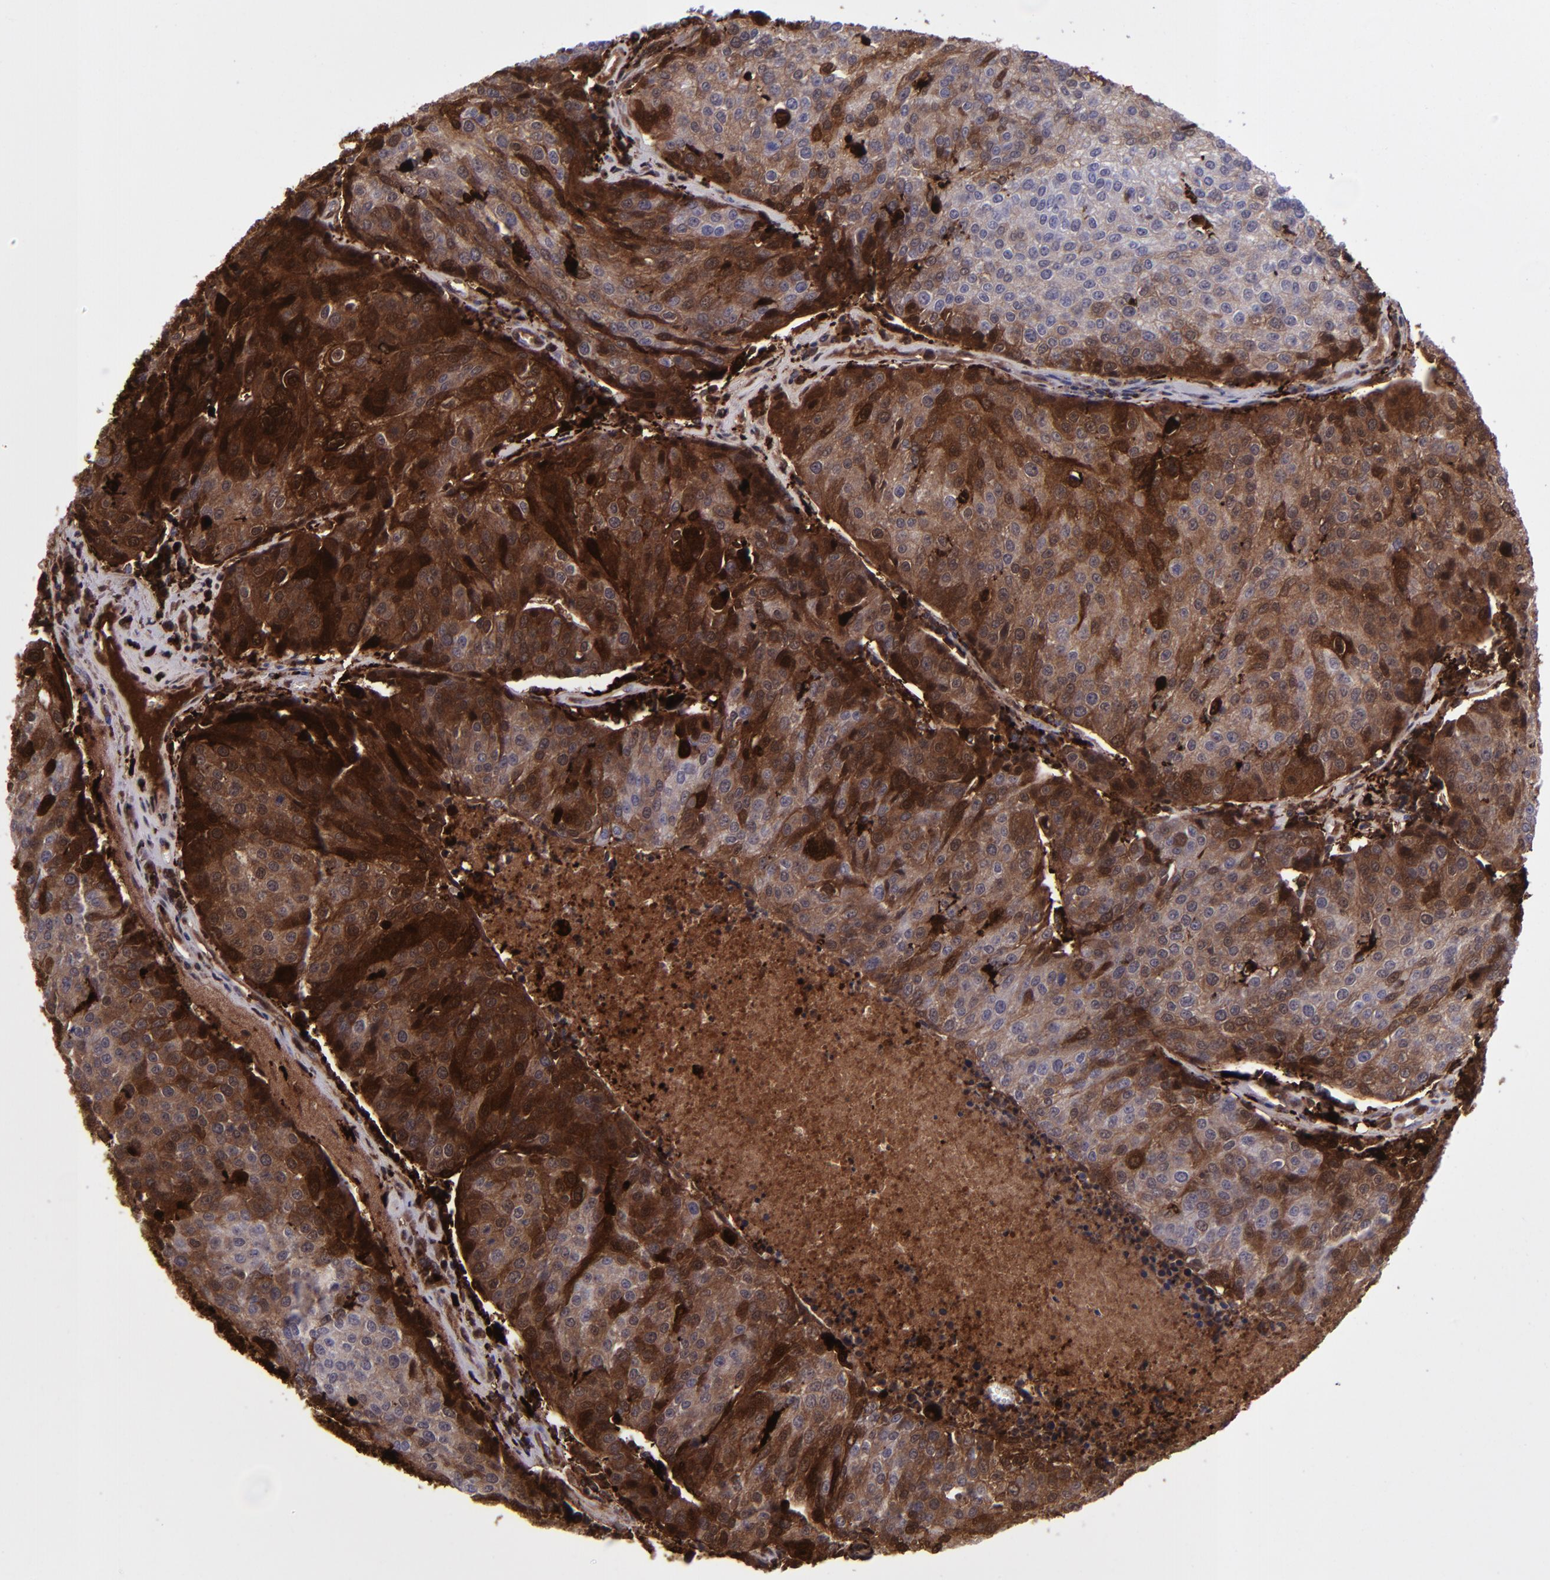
{"staining": {"intensity": "strong", "quantity": ">75%", "location": "cytoplasmic/membranous,nuclear"}, "tissue": "urothelial cancer", "cell_type": "Tumor cells", "image_type": "cancer", "snomed": [{"axis": "morphology", "description": "Urothelial carcinoma, High grade"}, {"axis": "topography", "description": "Urinary bladder"}], "caption": "Immunohistochemical staining of urothelial cancer reveals strong cytoplasmic/membranous and nuclear protein staining in approximately >75% of tumor cells.", "gene": "TYMP", "patient": {"sex": "female", "age": 85}}